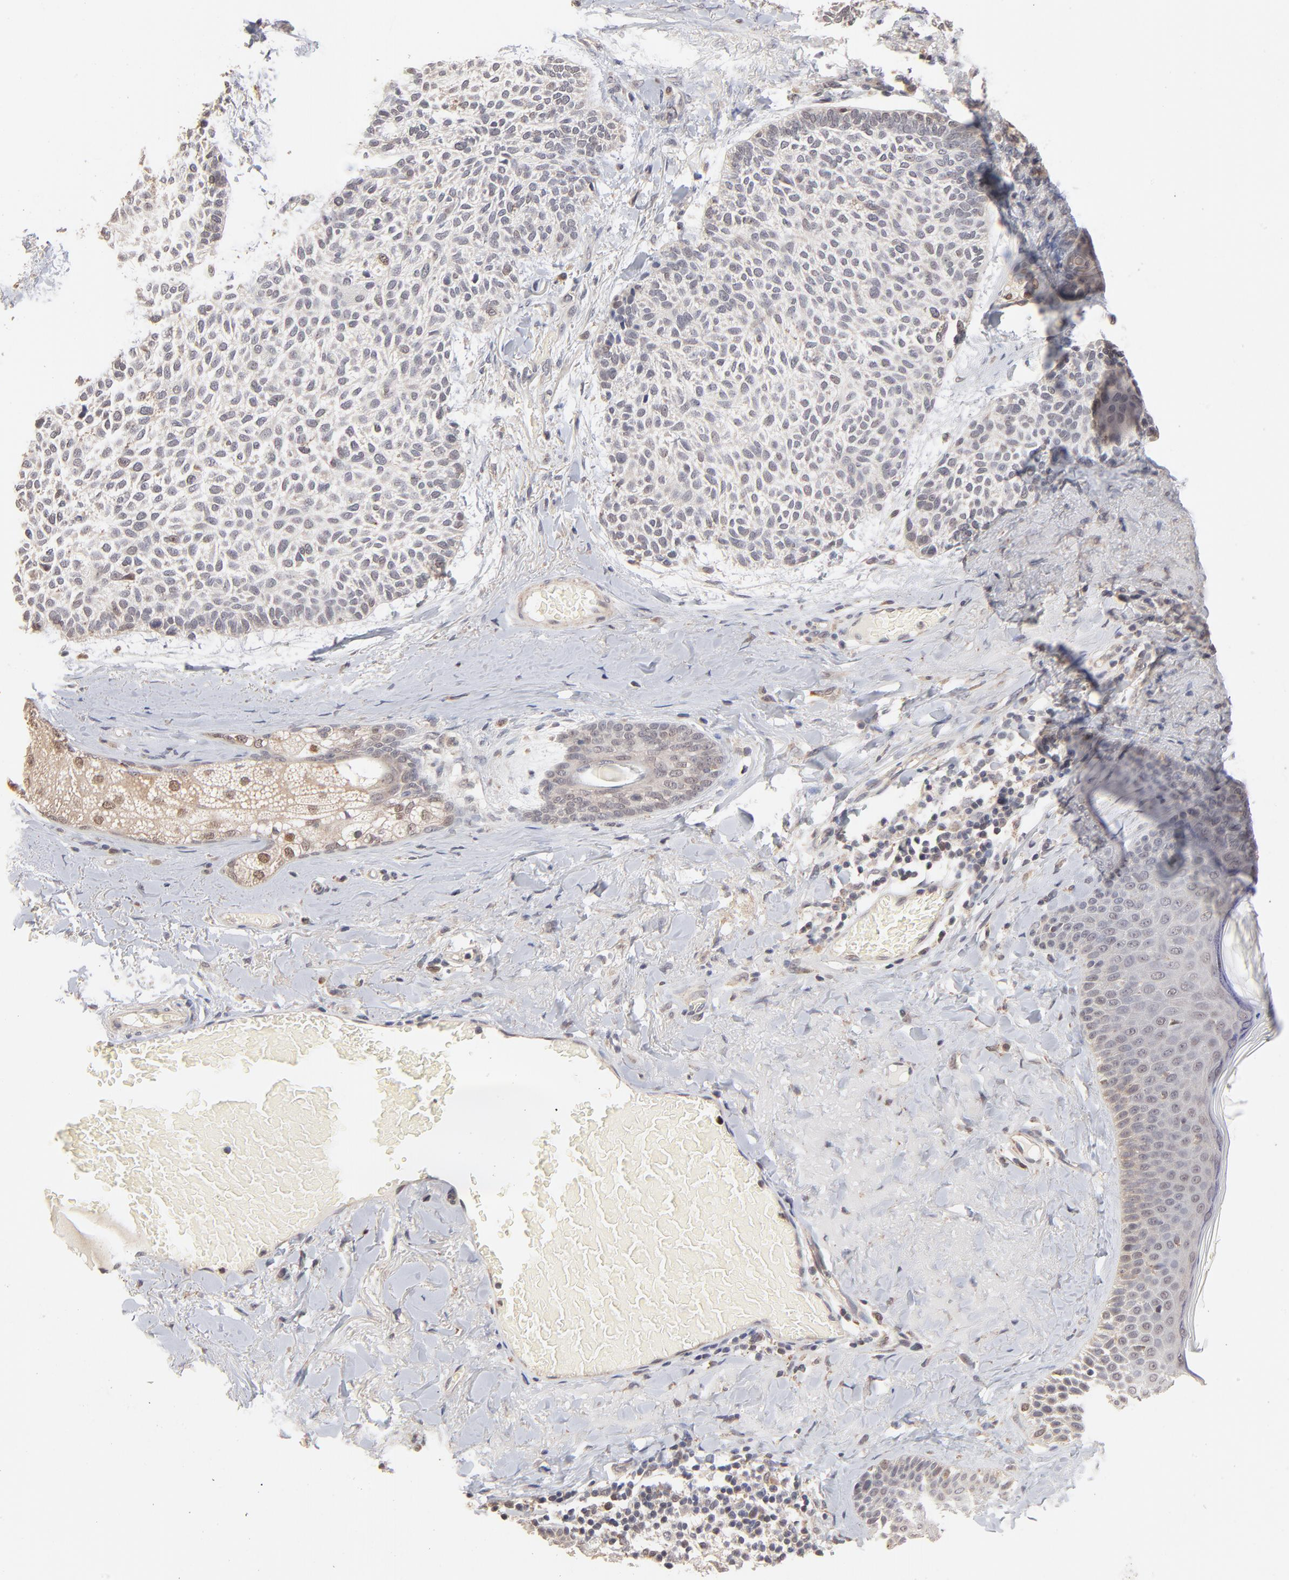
{"staining": {"intensity": "negative", "quantity": "none", "location": "none"}, "tissue": "skin cancer", "cell_type": "Tumor cells", "image_type": "cancer", "snomed": [{"axis": "morphology", "description": "Normal tissue, NOS"}, {"axis": "morphology", "description": "Basal cell carcinoma"}, {"axis": "topography", "description": "Skin"}], "caption": "IHC of human skin cancer shows no staining in tumor cells.", "gene": "MSL2", "patient": {"sex": "female", "age": 70}}